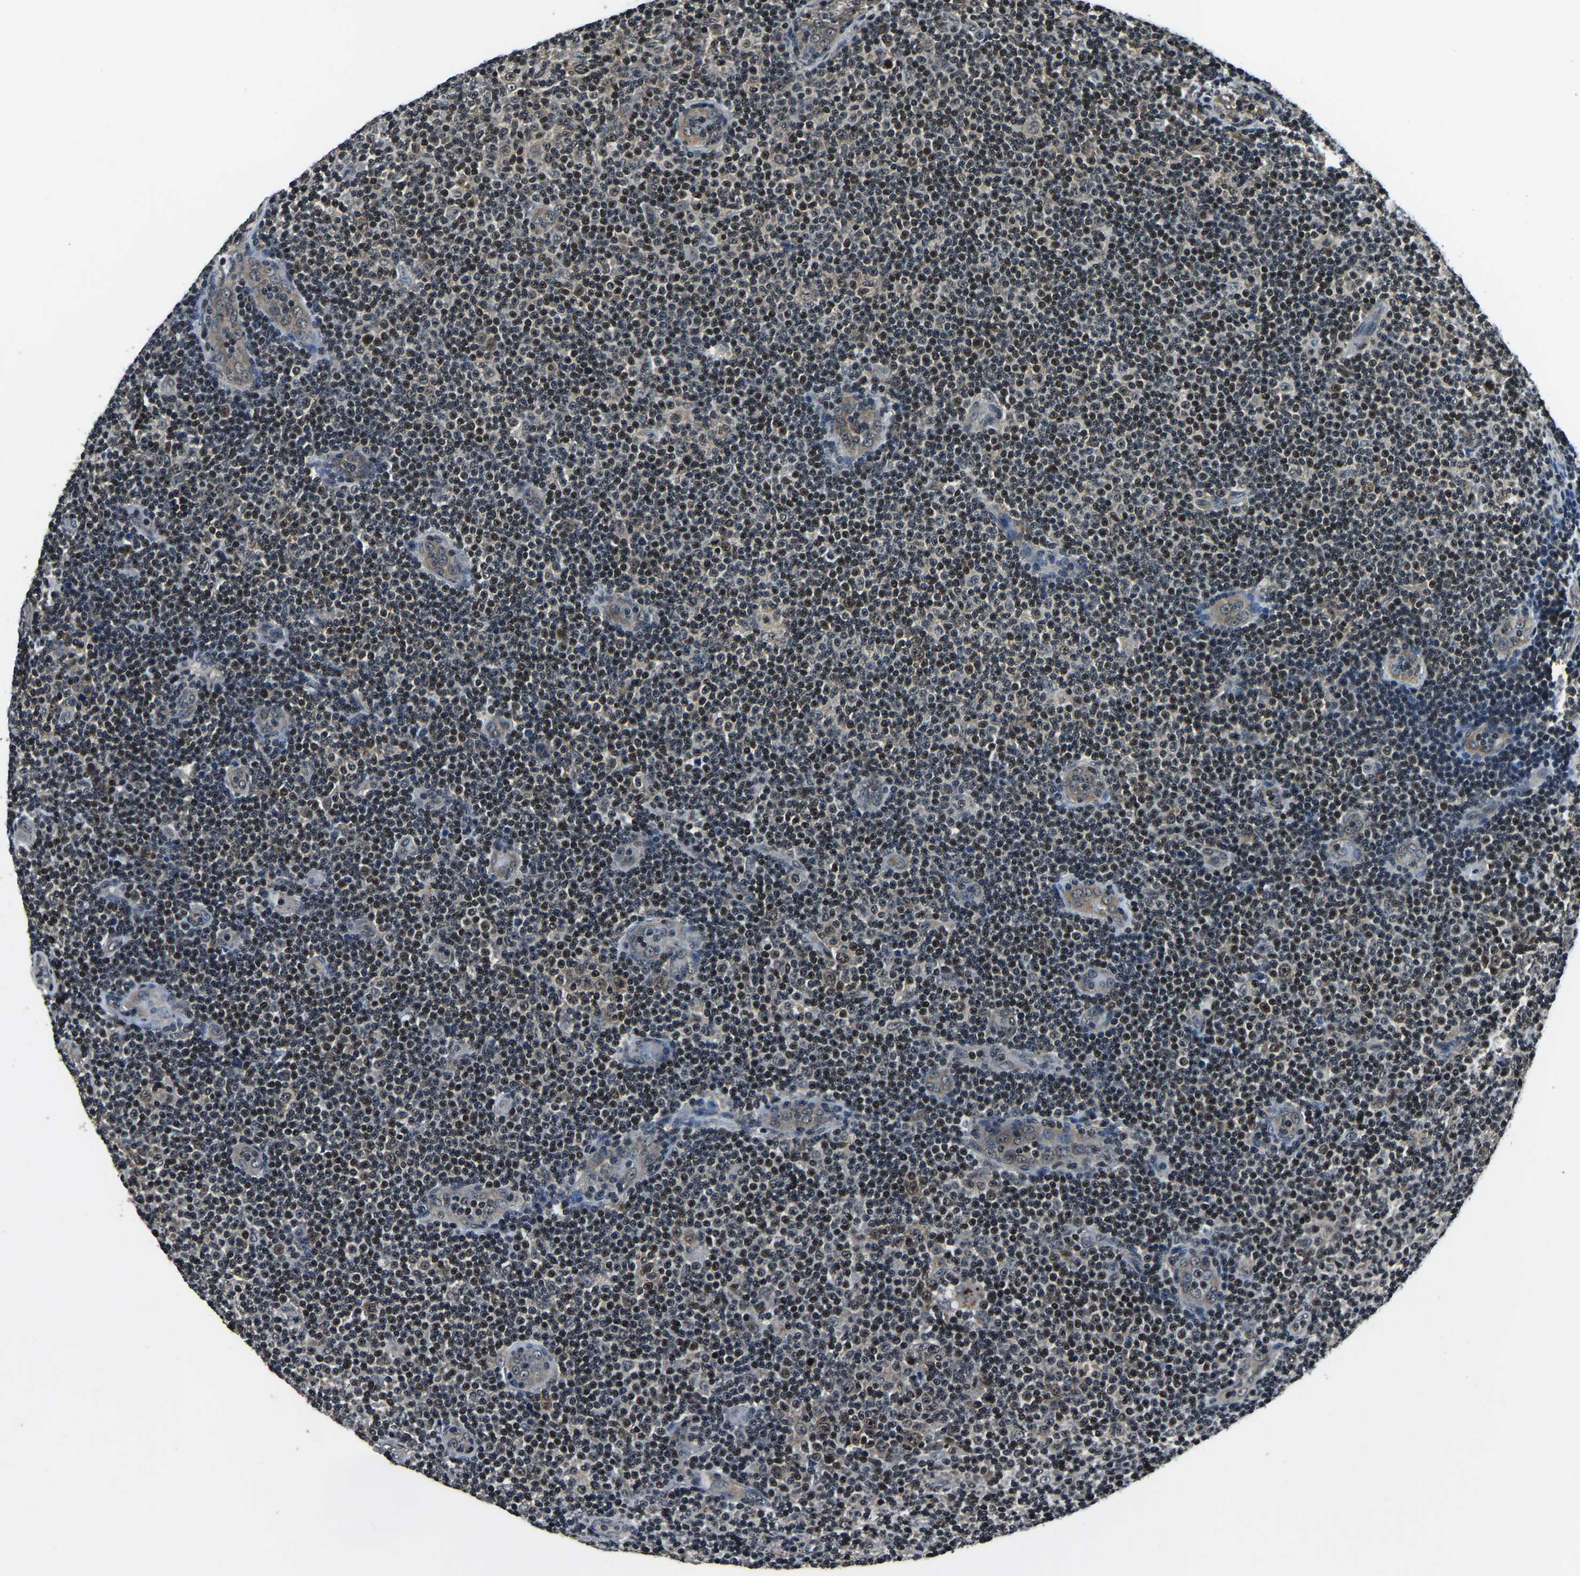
{"staining": {"intensity": "moderate", "quantity": "25%-75%", "location": "nuclear"}, "tissue": "lymphoma", "cell_type": "Tumor cells", "image_type": "cancer", "snomed": [{"axis": "morphology", "description": "Malignant lymphoma, non-Hodgkin's type, Low grade"}, {"axis": "topography", "description": "Lymph node"}], "caption": "Immunohistochemistry staining of lymphoma, which reveals medium levels of moderate nuclear staining in approximately 25%-75% of tumor cells indicating moderate nuclear protein positivity. The staining was performed using DAB (3,3'-diaminobenzidine) (brown) for protein detection and nuclei were counterstained in hematoxylin (blue).", "gene": "ANKIB1", "patient": {"sex": "male", "age": 83}}